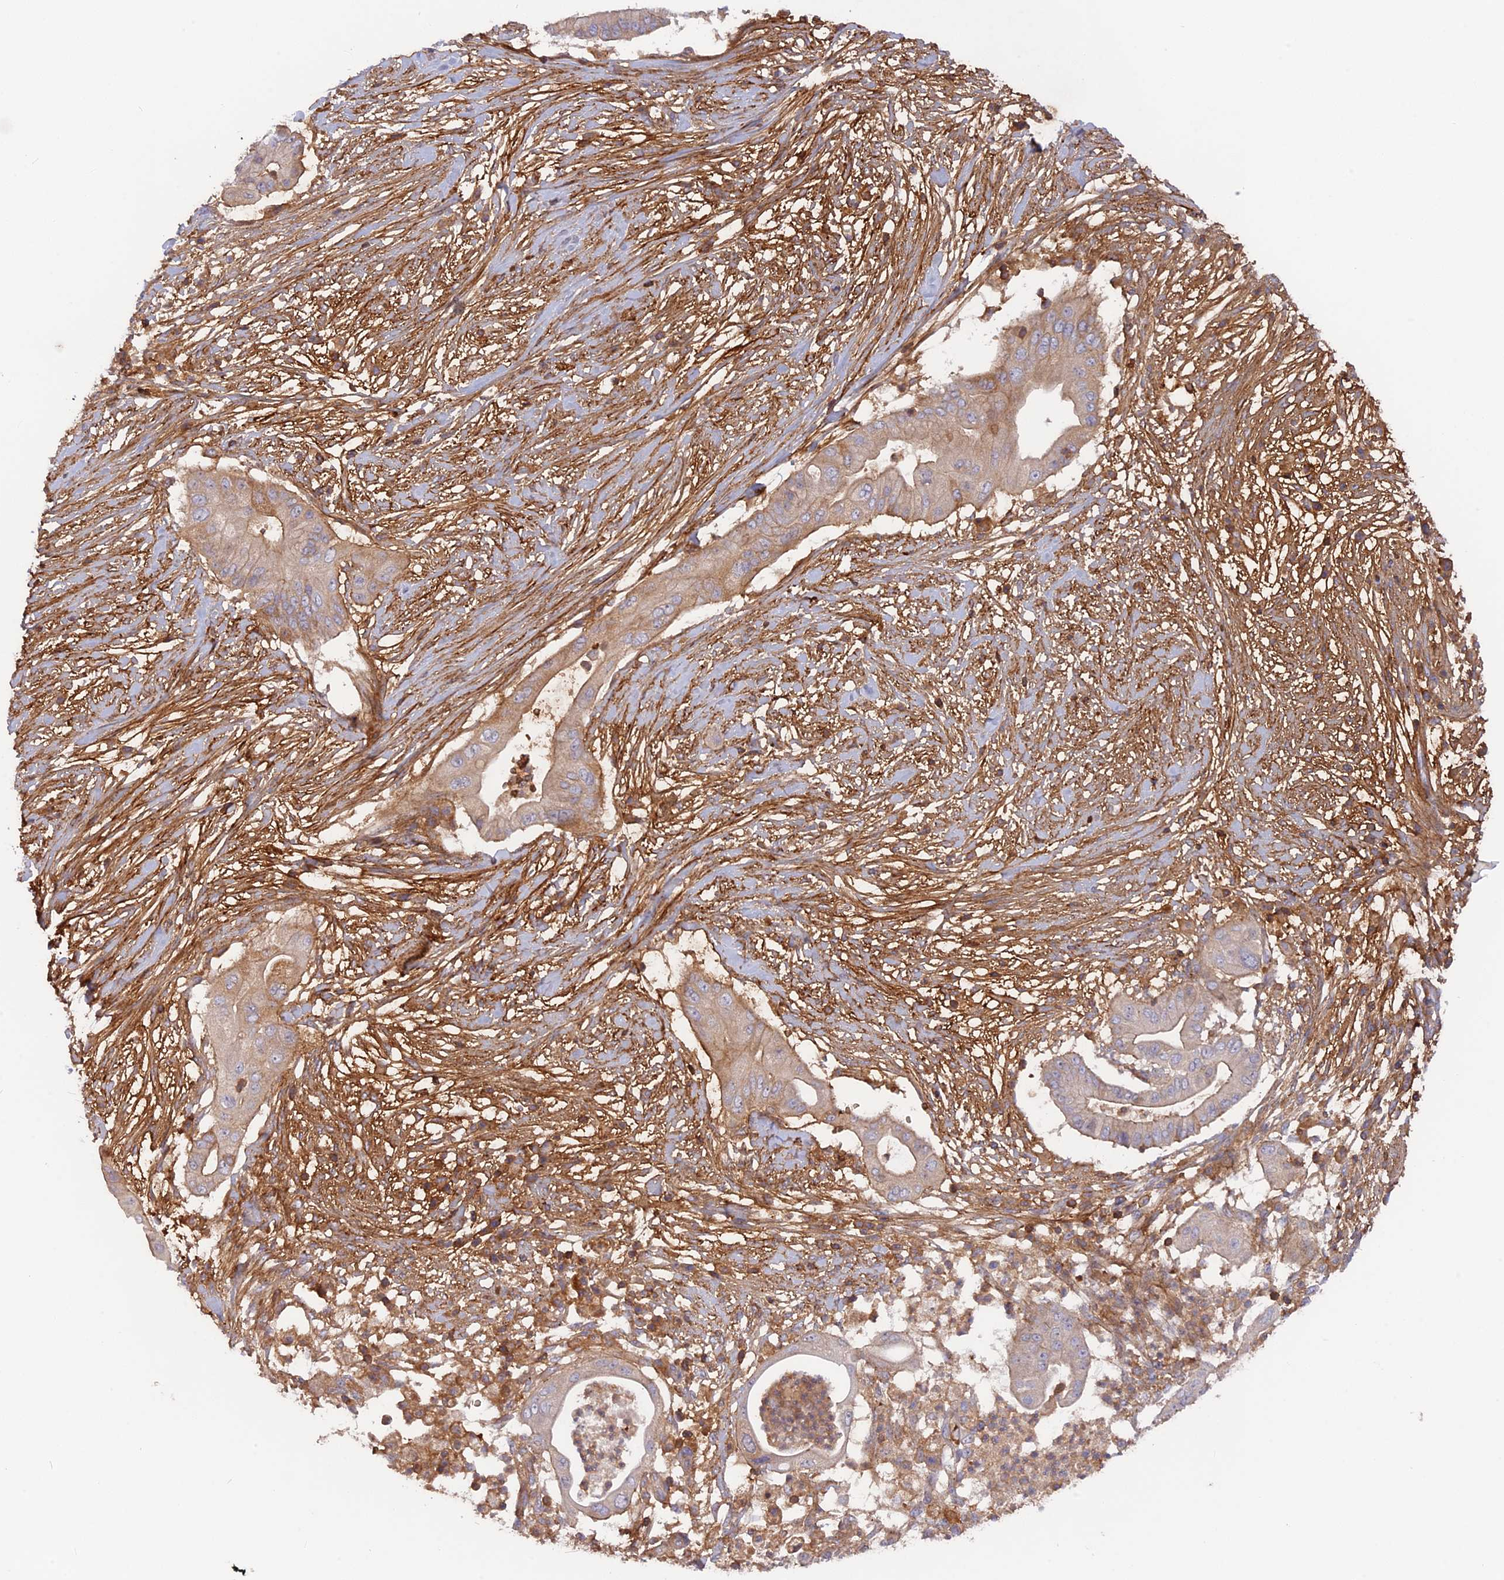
{"staining": {"intensity": "weak", "quantity": "<25%", "location": "cytoplasmic/membranous"}, "tissue": "pancreatic cancer", "cell_type": "Tumor cells", "image_type": "cancer", "snomed": [{"axis": "morphology", "description": "Adenocarcinoma, NOS"}, {"axis": "topography", "description": "Pancreas"}], "caption": "The histopathology image displays no staining of tumor cells in adenocarcinoma (pancreatic). The staining was performed using DAB (3,3'-diaminobenzidine) to visualize the protein expression in brown, while the nuclei were stained in blue with hematoxylin (Magnification: 20x).", "gene": "CPNE7", "patient": {"sex": "male", "age": 68}}